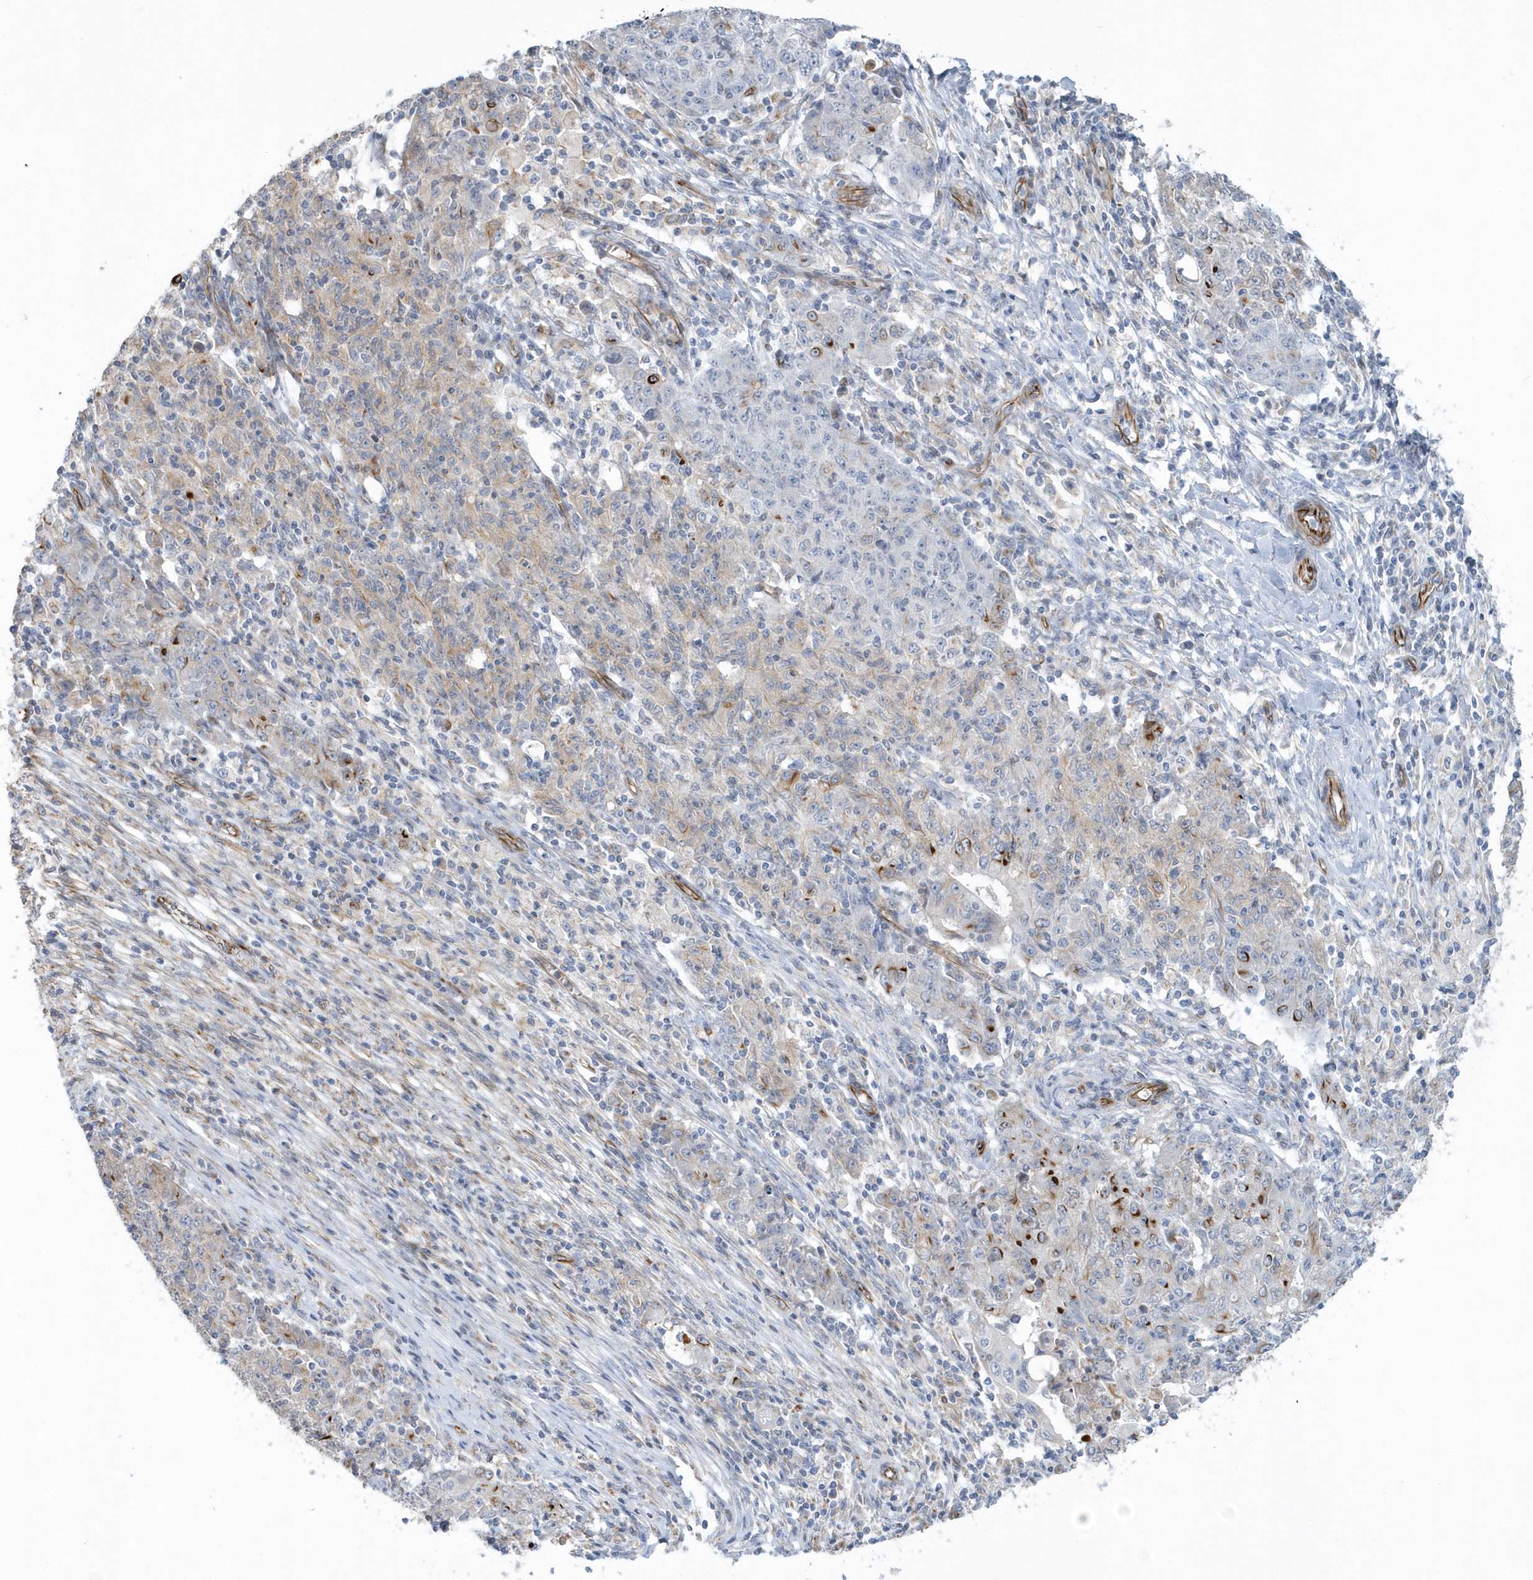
{"staining": {"intensity": "negative", "quantity": "none", "location": "none"}, "tissue": "ovarian cancer", "cell_type": "Tumor cells", "image_type": "cancer", "snomed": [{"axis": "morphology", "description": "Carcinoma, endometroid"}, {"axis": "topography", "description": "Ovary"}], "caption": "Immunohistochemistry (IHC) image of human ovarian cancer stained for a protein (brown), which demonstrates no positivity in tumor cells.", "gene": "RAB17", "patient": {"sex": "female", "age": 42}}